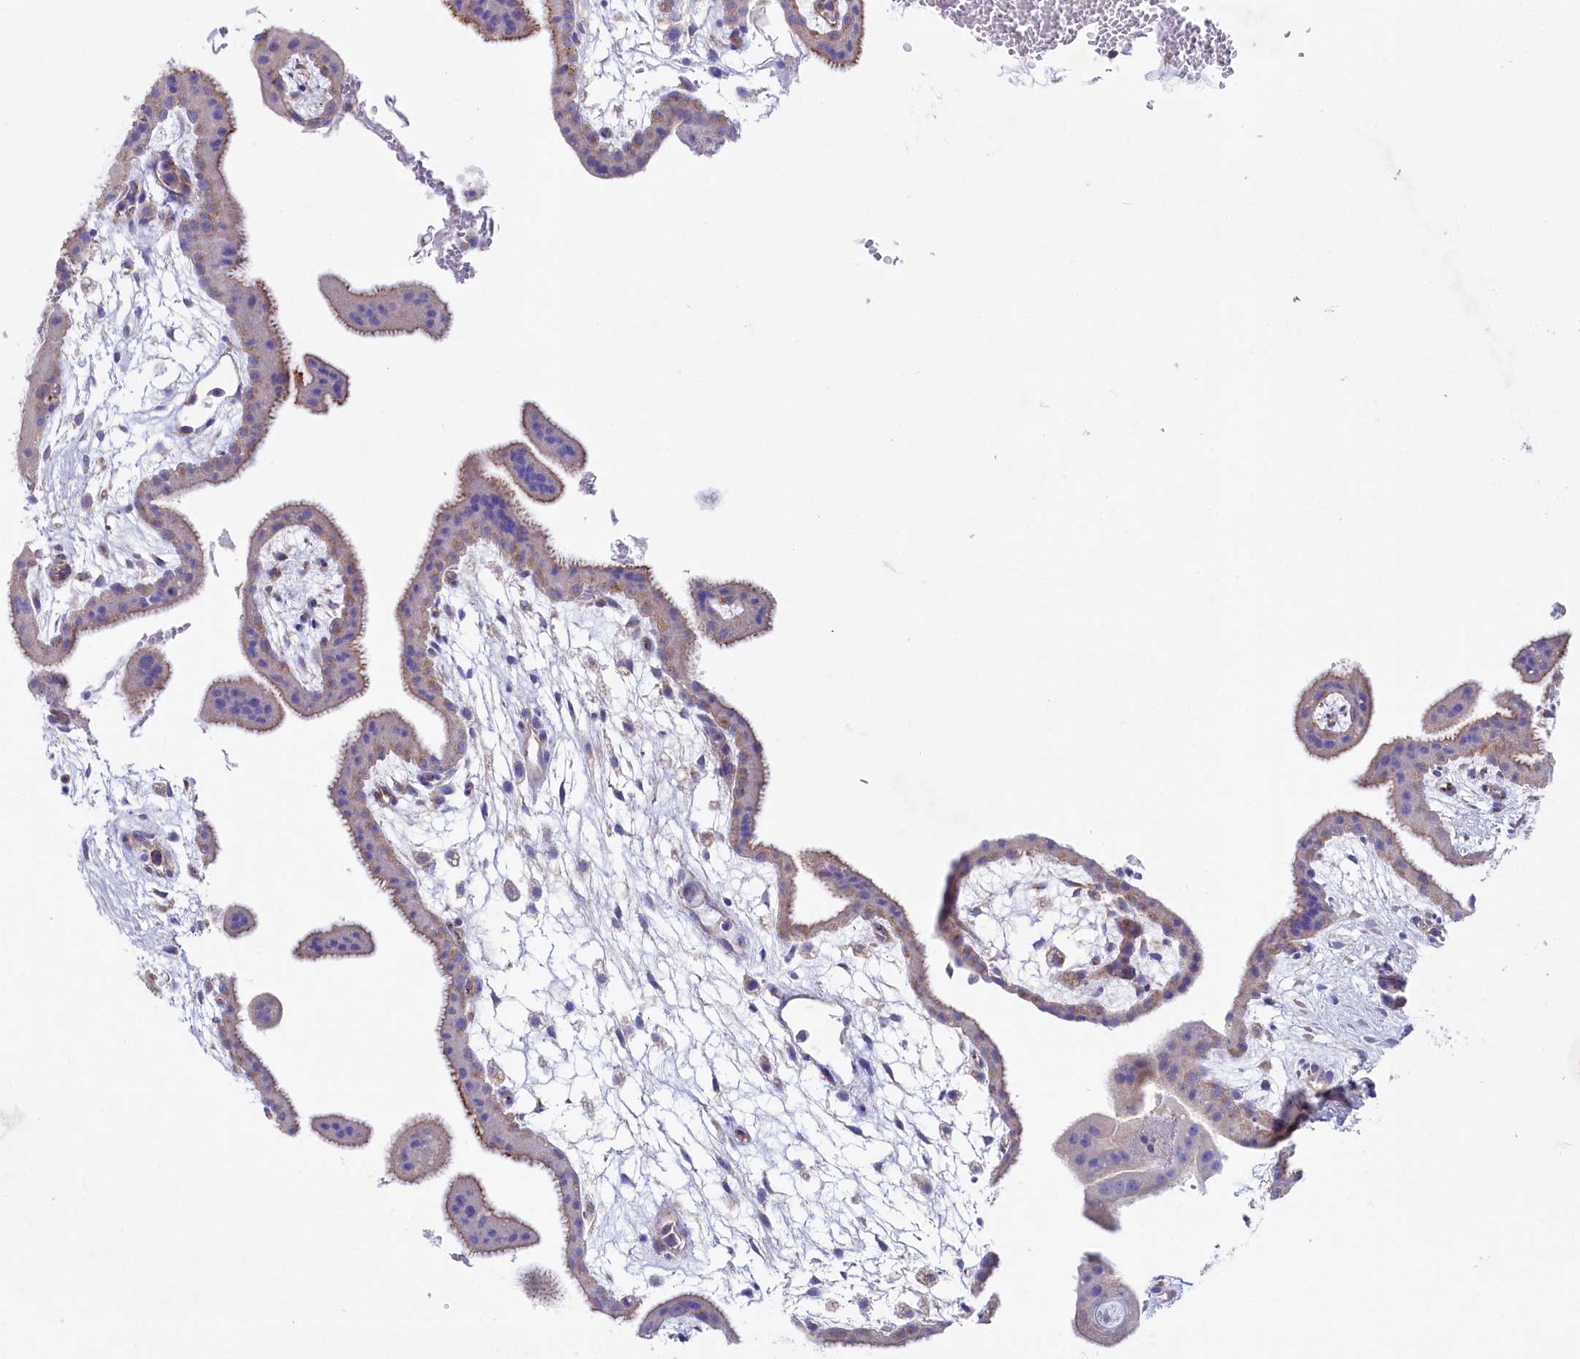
{"staining": {"intensity": "moderate", "quantity": "<25%", "location": "cytoplasmic/membranous"}, "tissue": "placenta", "cell_type": "Trophoblastic cells", "image_type": "normal", "snomed": [{"axis": "morphology", "description": "Normal tissue, NOS"}, {"axis": "topography", "description": "Placenta"}], "caption": "The histopathology image exhibits staining of benign placenta, revealing moderate cytoplasmic/membranous protein positivity (brown color) within trophoblastic cells.", "gene": "VPS26B", "patient": {"sex": "female", "age": 35}}